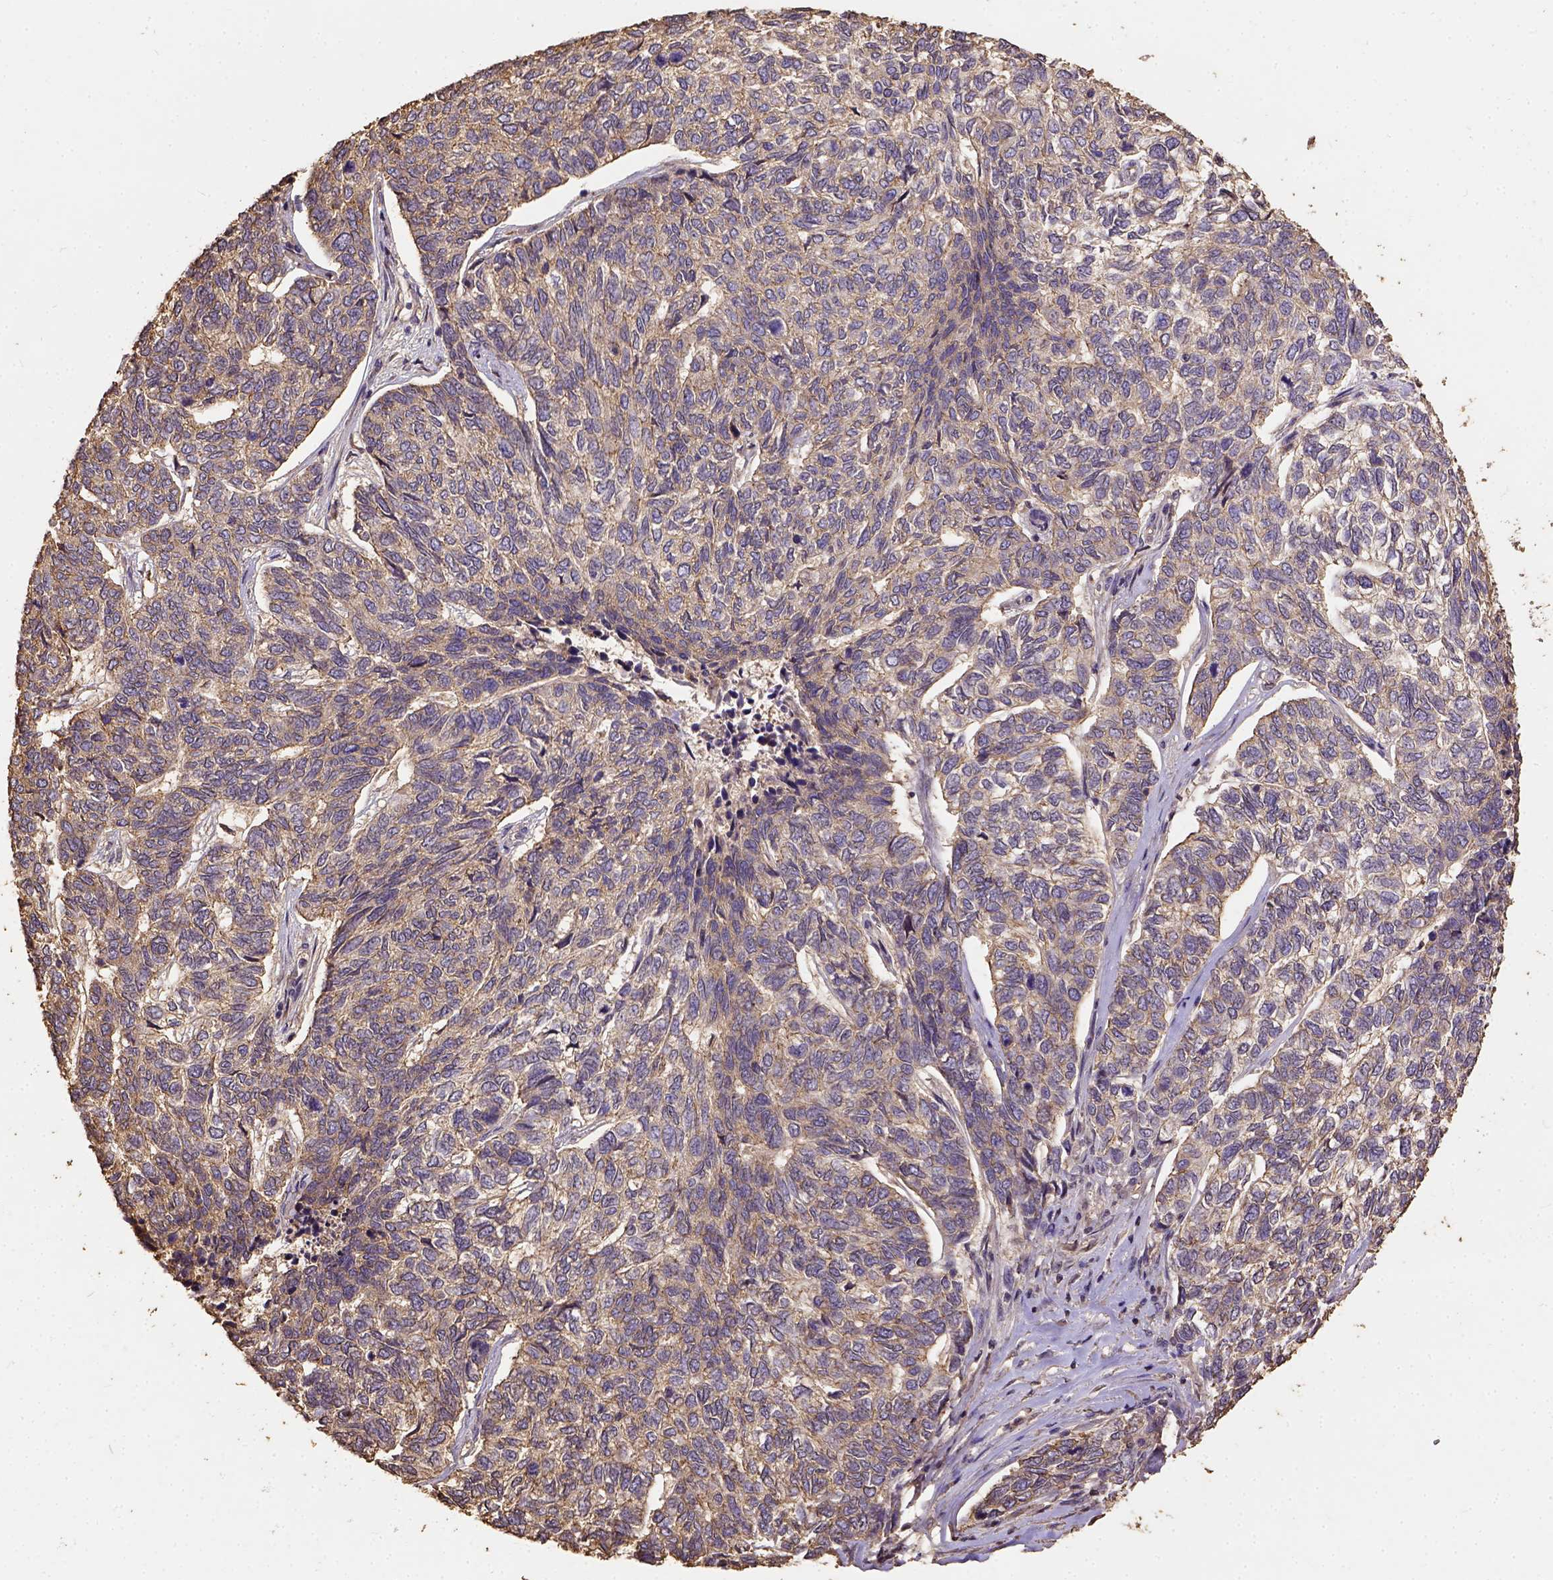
{"staining": {"intensity": "moderate", "quantity": "25%-75%", "location": "cytoplasmic/membranous"}, "tissue": "skin cancer", "cell_type": "Tumor cells", "image_type": "cancer", "snomed": [{"axis": "morphology", "description": "Basal cell carcinoma"}, {"axis": "topography", "description": "Skin"}], "caption": "Immunohistochemistry staining of skin cancer, which exhibits medium levels of moderate cytoplasmic/membranous staining in approximately 25%-75% of tumor cells indicating moderate cytoplasmic/membranous protein positivity. The staining was performed using DAB (3,3'-diaminobenzidine) (brown) for protein detection and nuclei were counterstained in hematoxylin (blue).", "gene": "ATP1B3", "patient": {"sex": "female", "age": 65}}